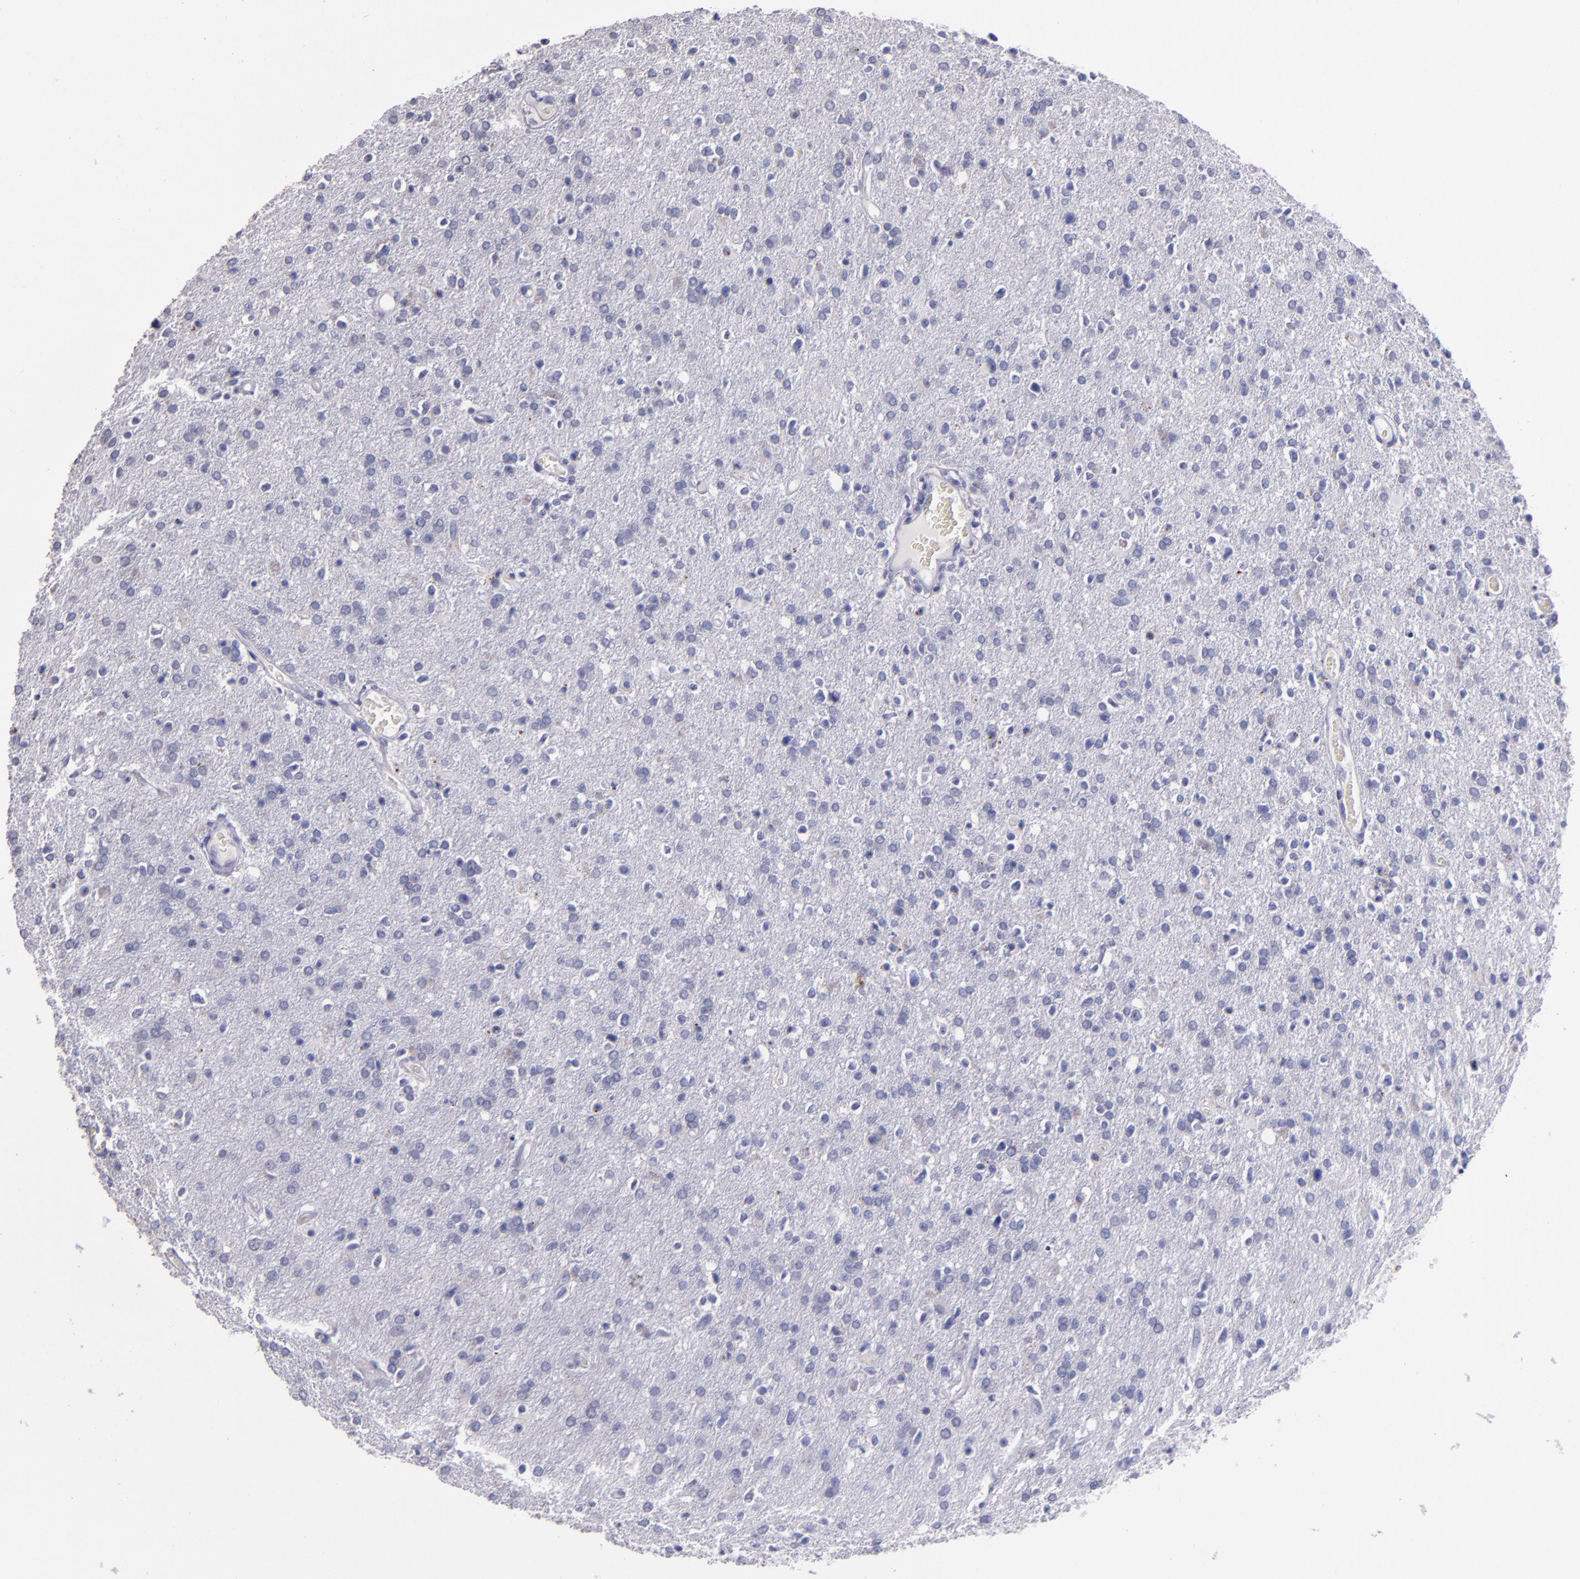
{"staining": {"intensity": "negative", "quantity": "none", "location": "none"}, "tissue": "glioma", "cell_type": "Tumor cells", "image_type": "cancer", "snomed": [{"axis": "morphology", "description": "Glioma, malignant, High grade"}, {"axis": "topography", "description": "Brain"}], "caption": "The immunohistochemistry micrograph has no significant positivity in tumor cells of glioma tissue. (Brightfield microscopy of DAB immunohistochemistry at high magnification).", "gene": "RAB41", "patient": {"sex": "male", "age": 33}}